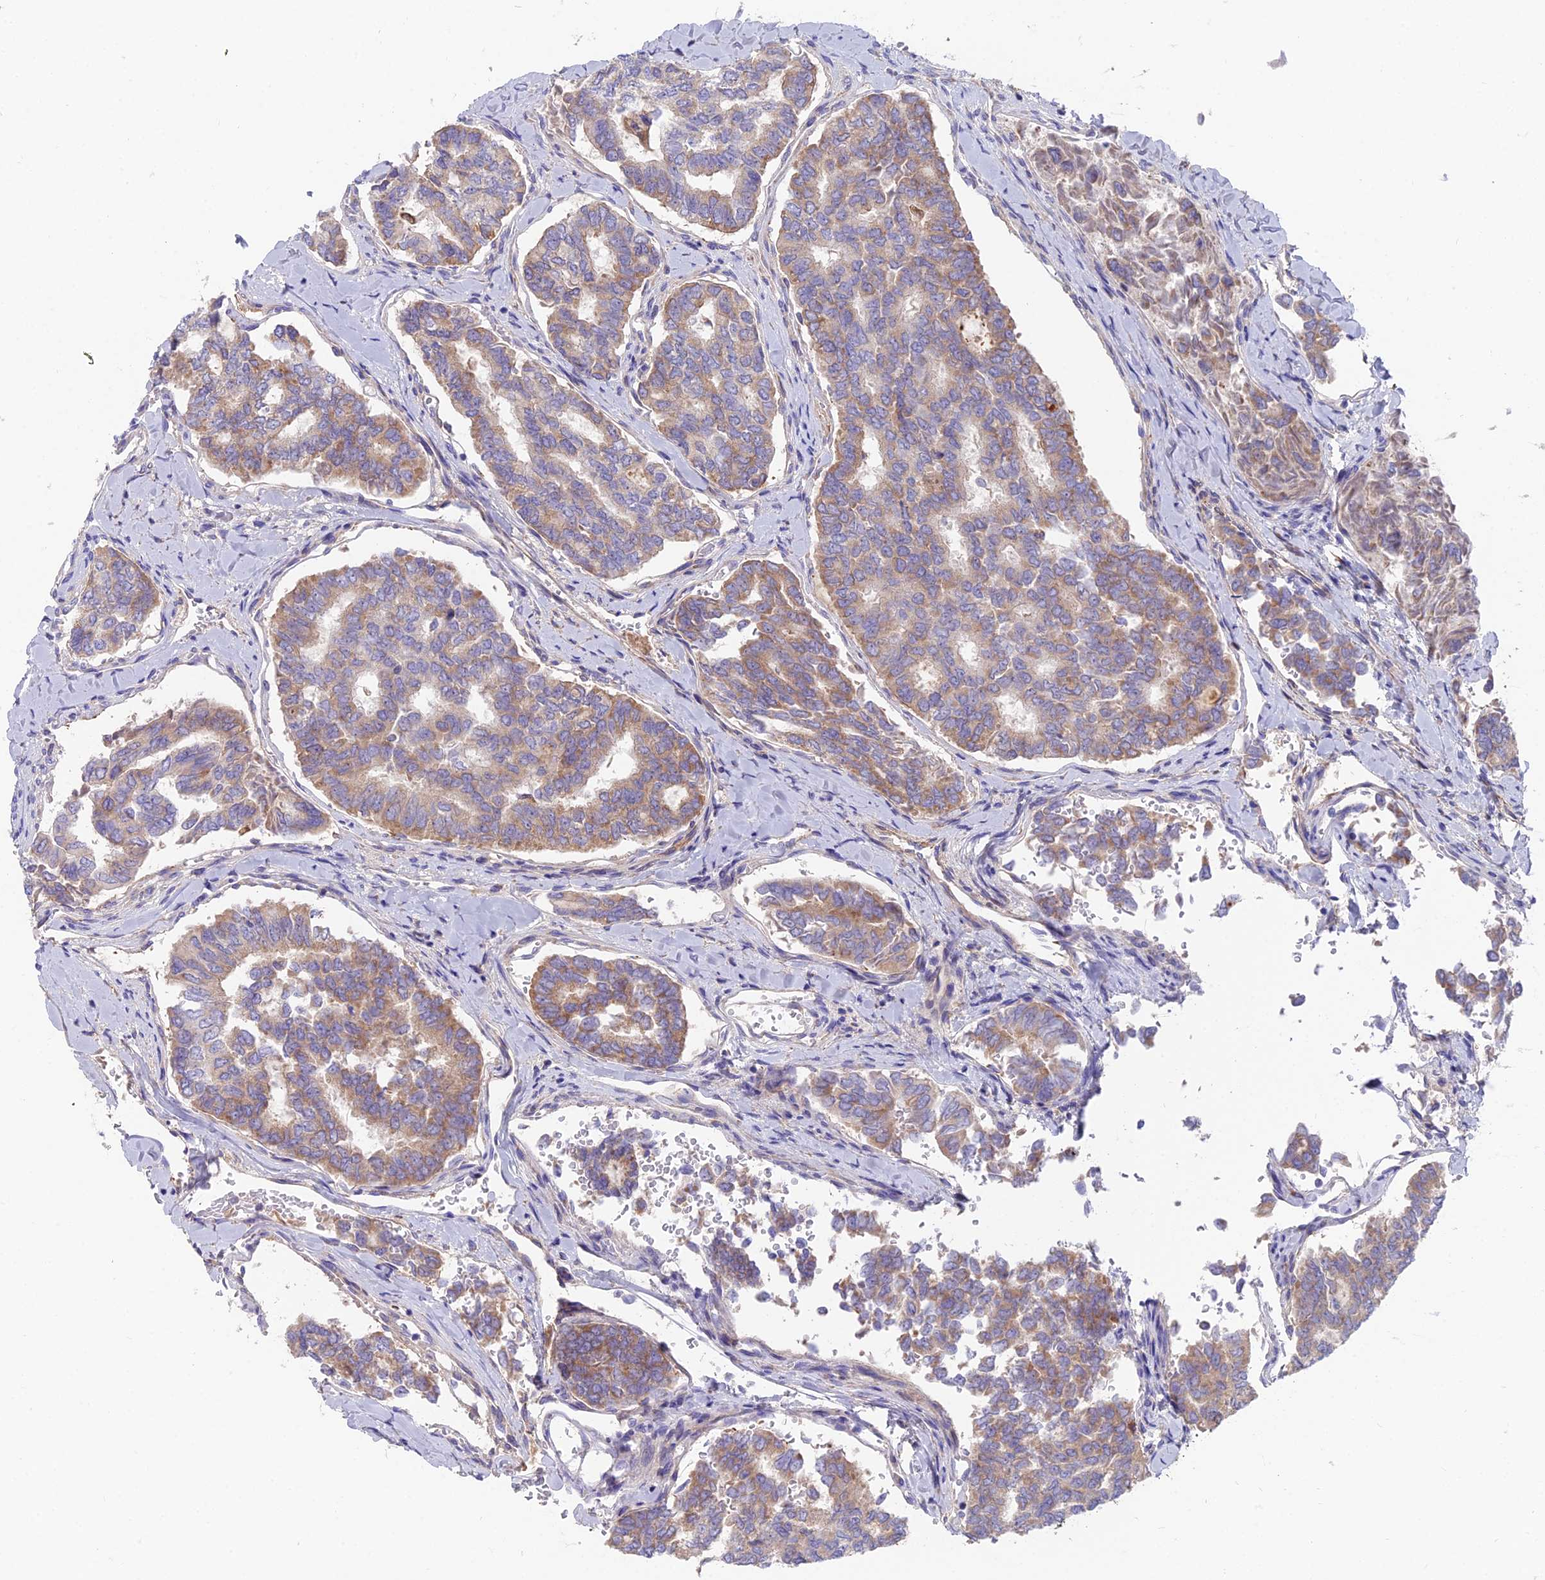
{"staining": {"intensity": "moderate", "quantity": ">75%", "location": "cytoplasmic/membranous"}, "tissue": "thyroid cancer", "cell_type": "Tumor cells", "image_type": "cancer", "snomed": [{"axis": "morphology", "description": "Papillary adenocarcinoma, NOS"}, {"axis": "topography", "description": "Thyroid gland"}], "caption": "Immunohistochemistry image of thyroid papillary adenocarcinoma stained for a protein (brown), which shows medium levels of moderate cytoplasmic/membranous expression in approximately >75% of tumor cells.", "gene": "TIGD6", "patient": {"sex": "female", "age": 35}}